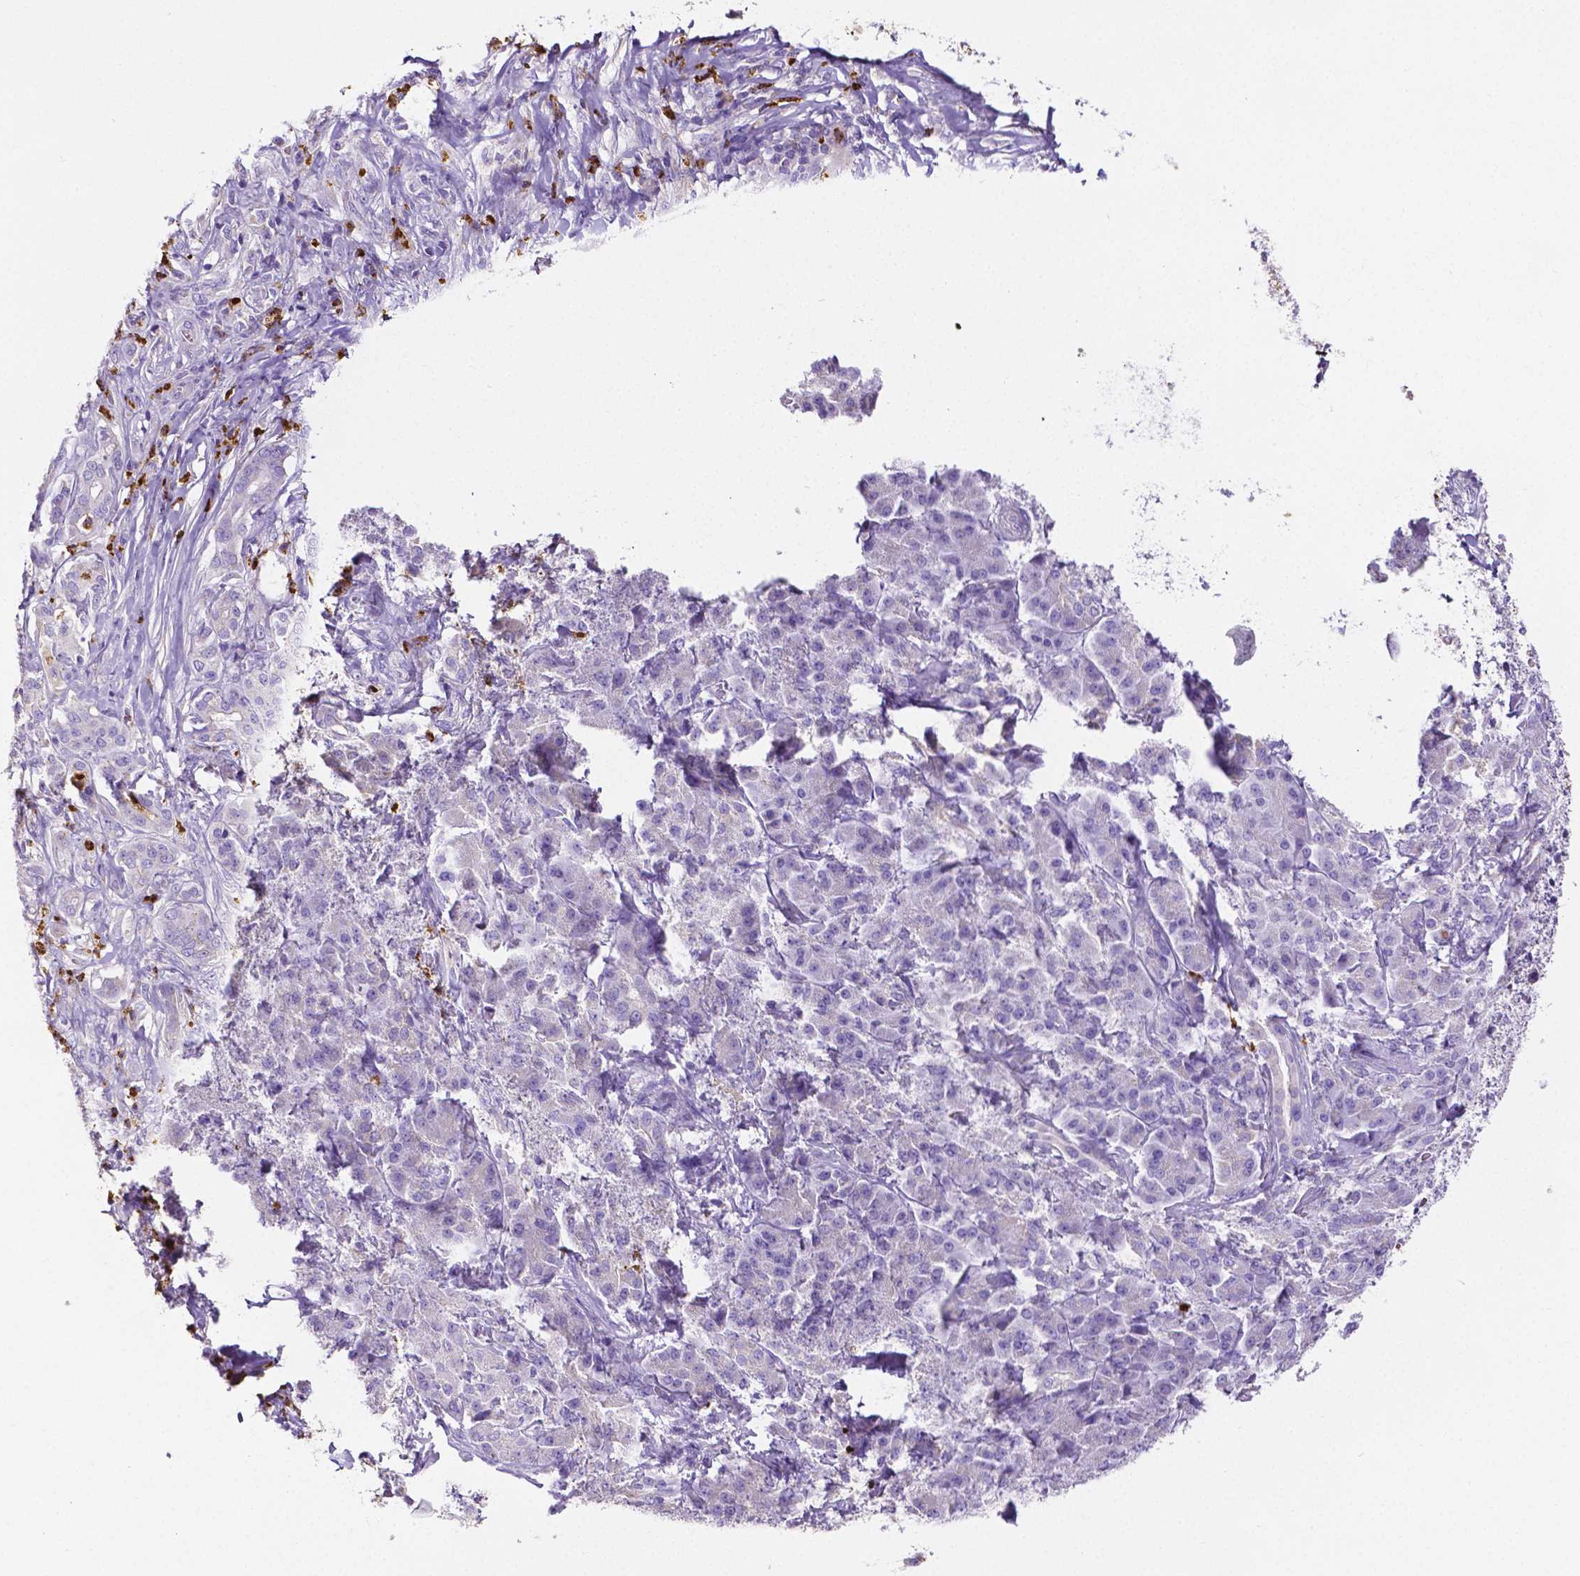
{"staining": {"intensity": "negative", "quantity": "none", "location": "none"}, "tissue": "pancreatic cancer", "cell_type": "Tumor cells", "image_type": "cancer", "snomed": [{"axis": "morphology", "description": "Normal tissue, NOS"}, {"axis": "morphology", "description": "Inflammation, NOS"}, {"axis": "morphology", "description": "Adenocarcinoma, NOS"}, {"axis": "topography", "description": "Pancreas"}], "caption": "This is an immunohistochemistry histopathology image of human pancreatic adenocarcinoma. There is no staining in tumor cells.", "gene": "MMP9", "patient": {"sex": "male", "age": 57}}